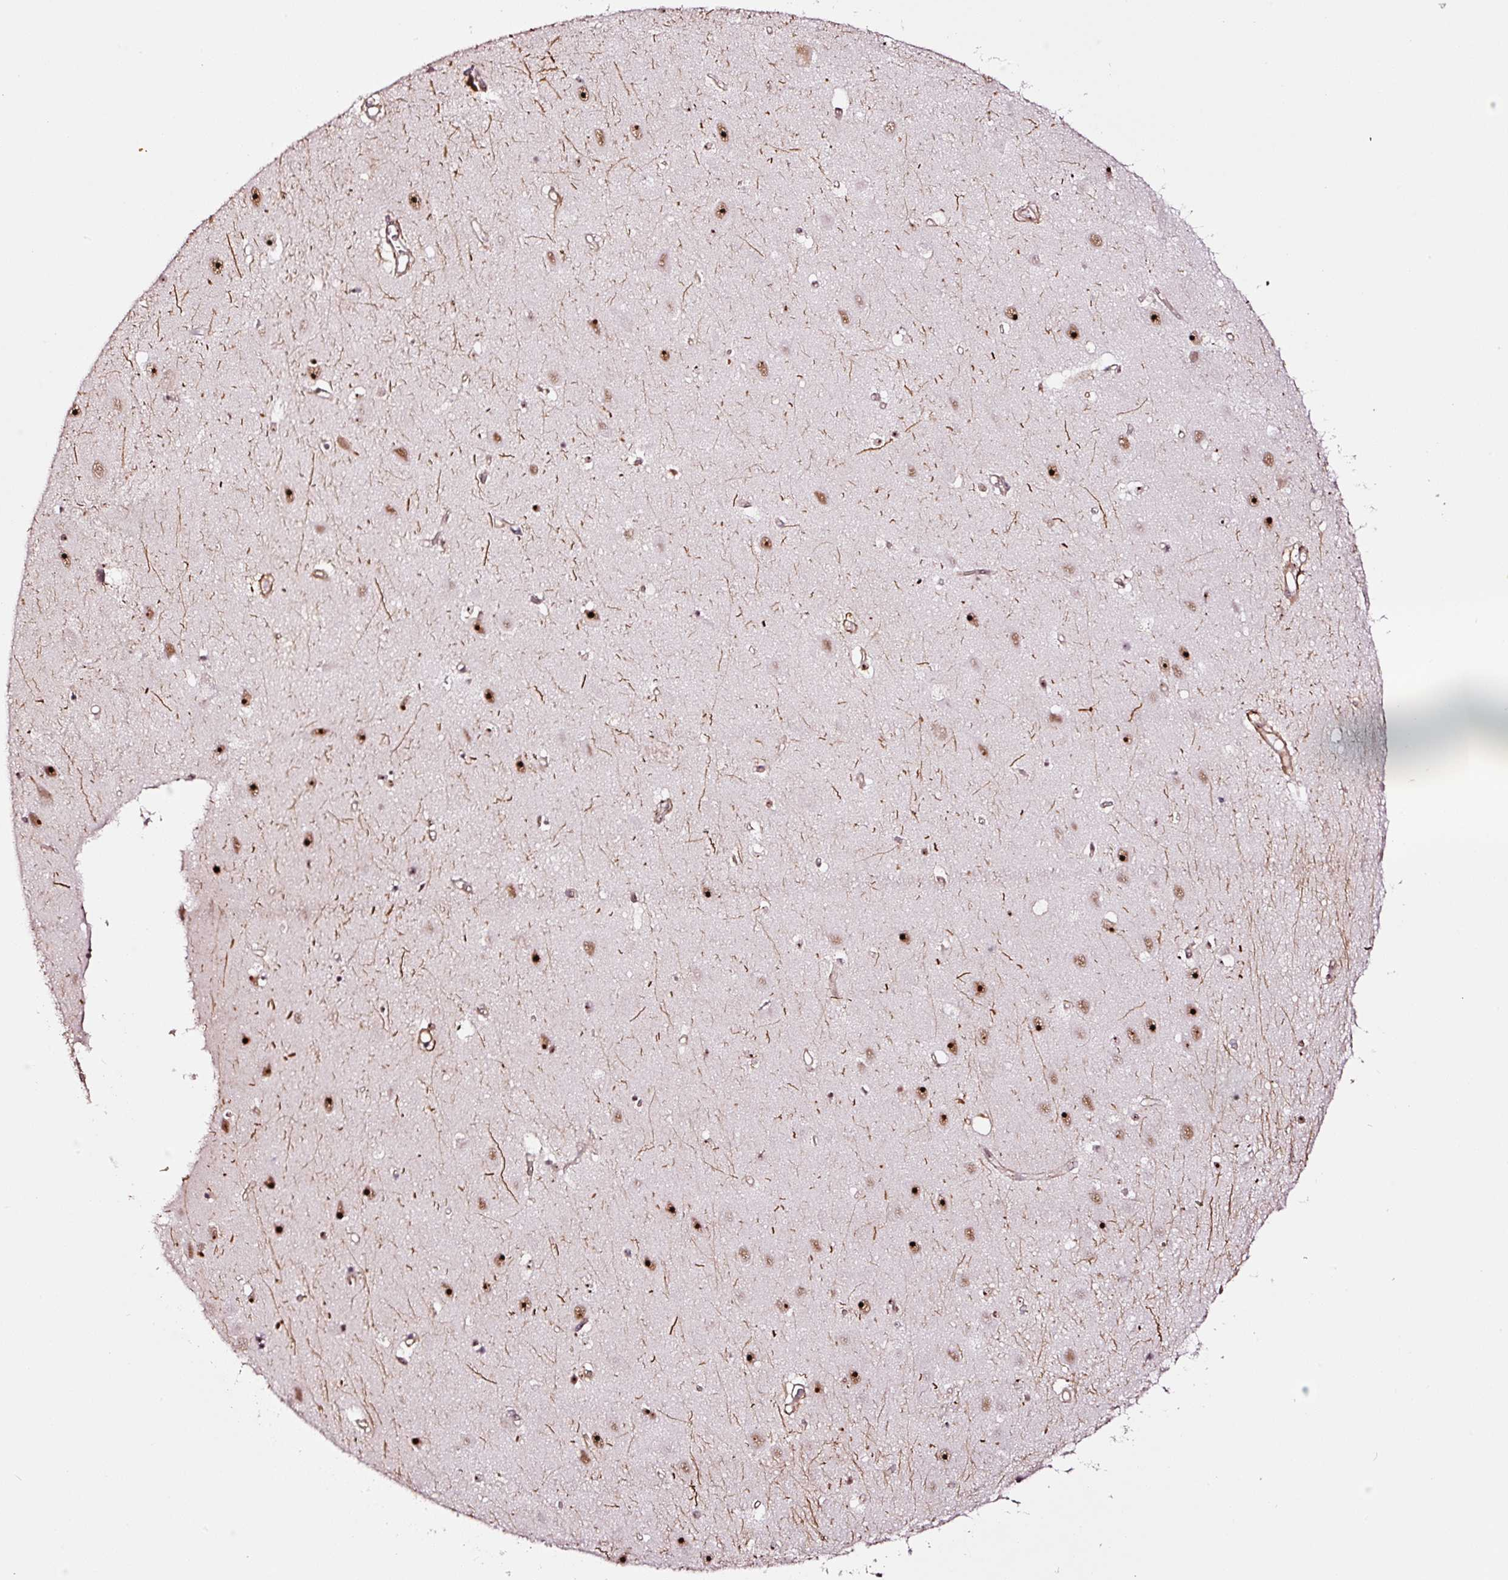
{"staining": {"intensity": "moderate", "quantity": "25%-75%", "location": "nuclear"}, "tissue": "hippocampus", "cell_type": "Glial cells", "image_type": "normal", "snomed": [{"axis": "morphology", "description": "Normal tissue, NOS"}, {"axis": "topography", "description": "Hippocampus"}], "caption": "Immunohistochemistry (IHC) histopathology image of normal hippocampus: human hippocampus stained using immunohistochemistry displays medium levels of moderate protein expression localized specifically in the nuclear of glial cells, appearing as a nuclear brown color.", "gene": "GNL3", "patient": {"sex": "female", "age": 64}}